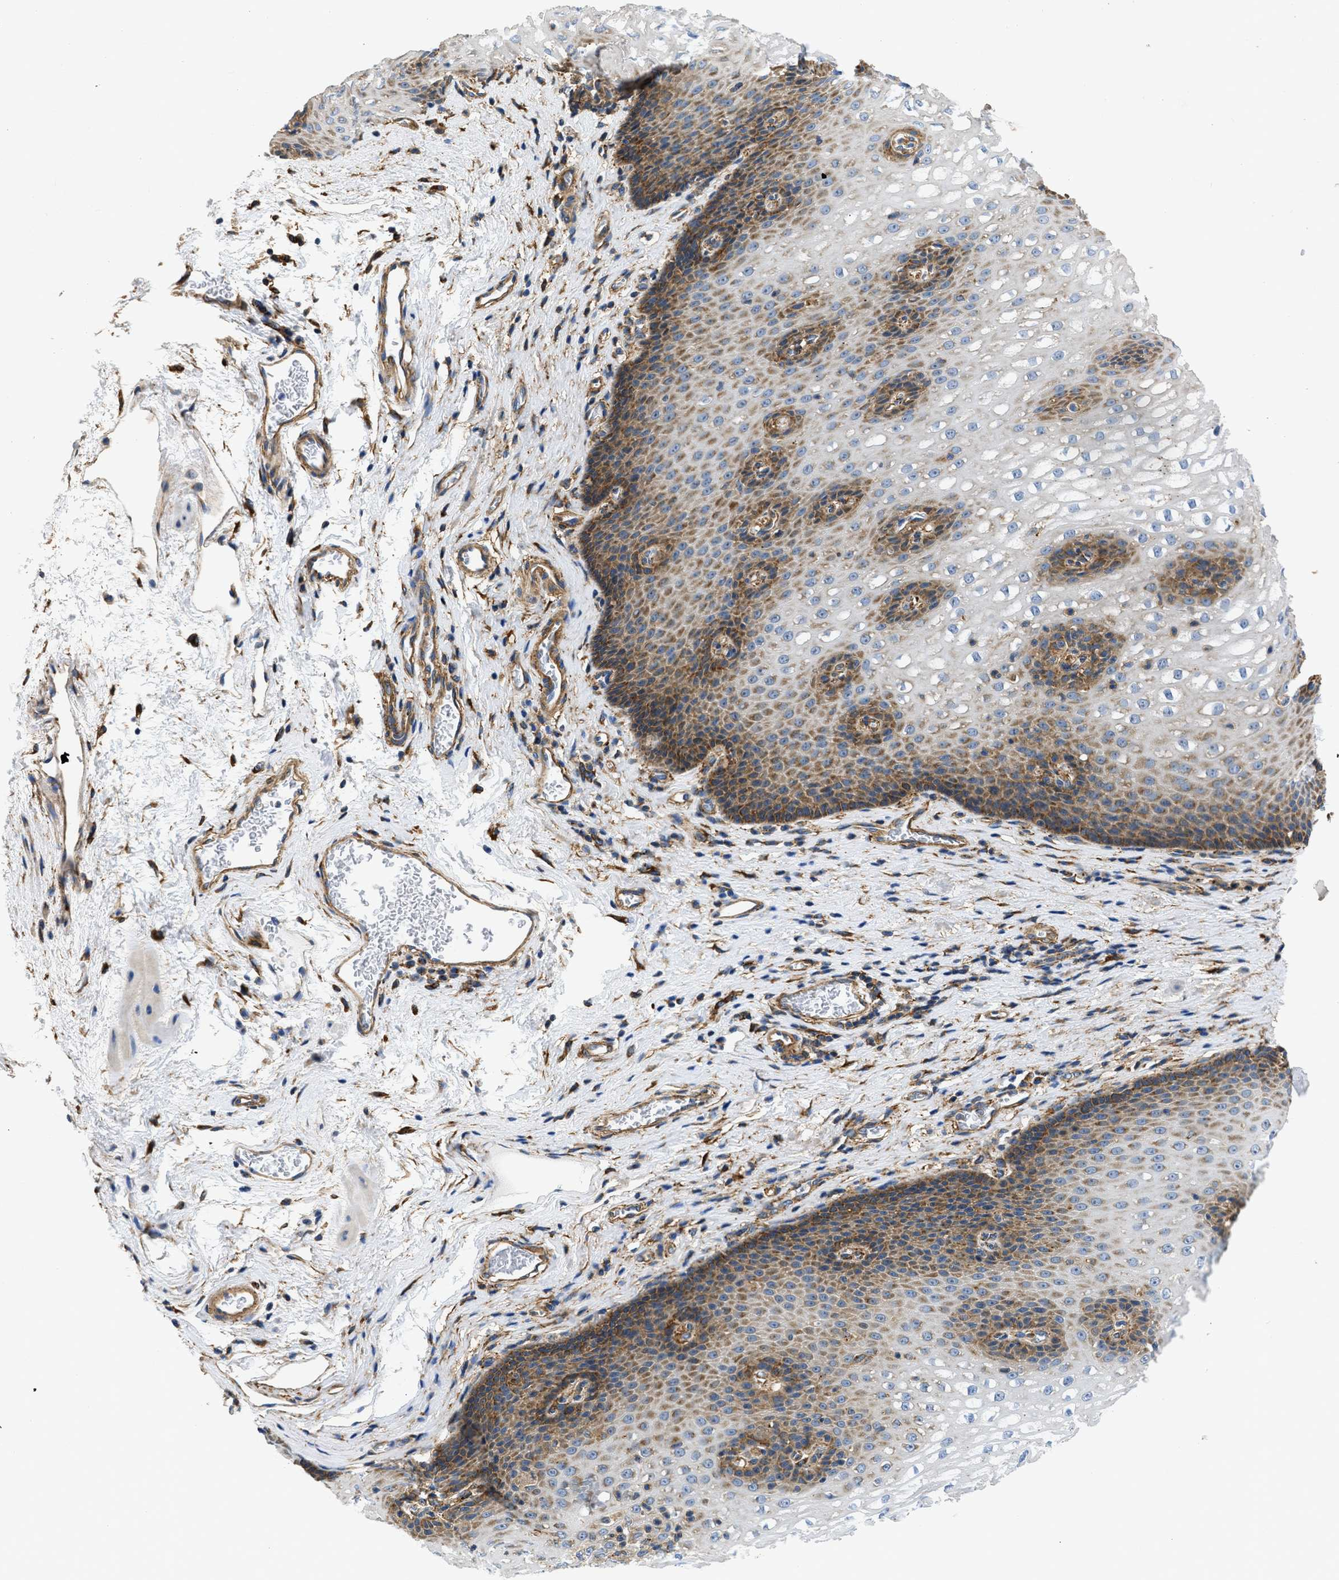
{"staining": {"intensity": "moderate", "quantity": "25%-75%", "location": "cytoplasmic/membranous"}, "tissue": "esophagus", "cell_type": "Squamous epithelial cells", "image_type": "normal", "snomed": [{"axis": "morphology", "description": "Normal tissue, NOS"}, {"axis": "topography", "description": "Esophagus"}], "caption": "A high-resolution photomicrograph shows immunohistochemistry staining of unremarkable esophagus, which reveals moderate cytoplasmic/membranous expression in about 25%-75% of squamous epithelial cells.", "gene": "SEPTIN2", "patient": {"sex": "male", "age": 48}}